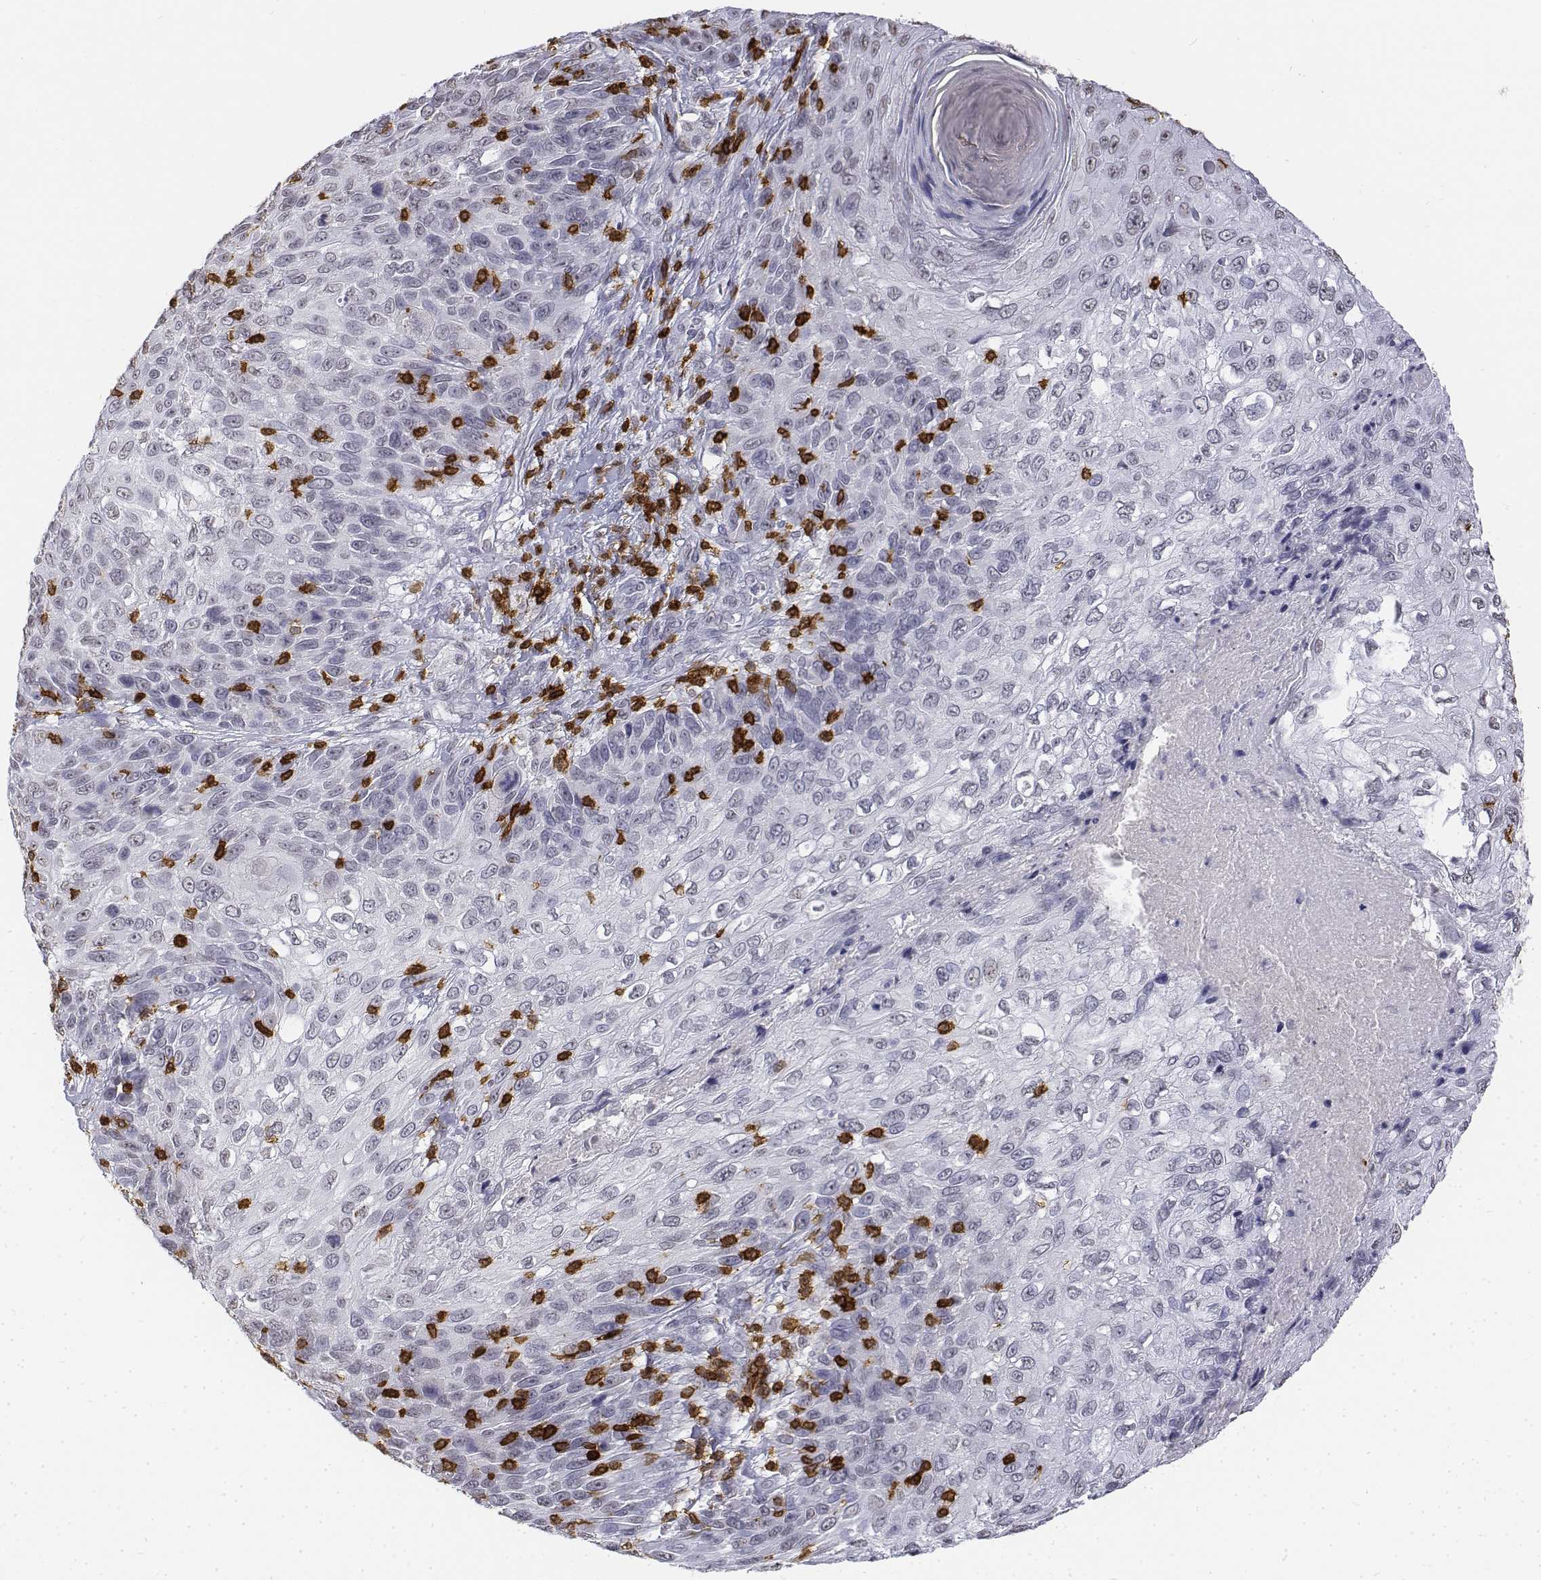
{"staining": {"intensity": "negative", "quantity": "none", "location": "none"}, "tissue": "skin cancer", "cell_type": "Tumor cells", "image_type": "cancer", "snomed": [{"axis": "morphology", "description": "Squamous cell carcinoma, NOS"}, {"axis": "topography", "description": "Skin"}], "caption": "This micrograph is of skin squamous cell carcinoma stained with IHC to label a protein in brown with the nuclei are counter-stained blue. There is no positivity in tumor cells.", "gene": "CD3E", "patient": {"sex": "male", "age": 92}}